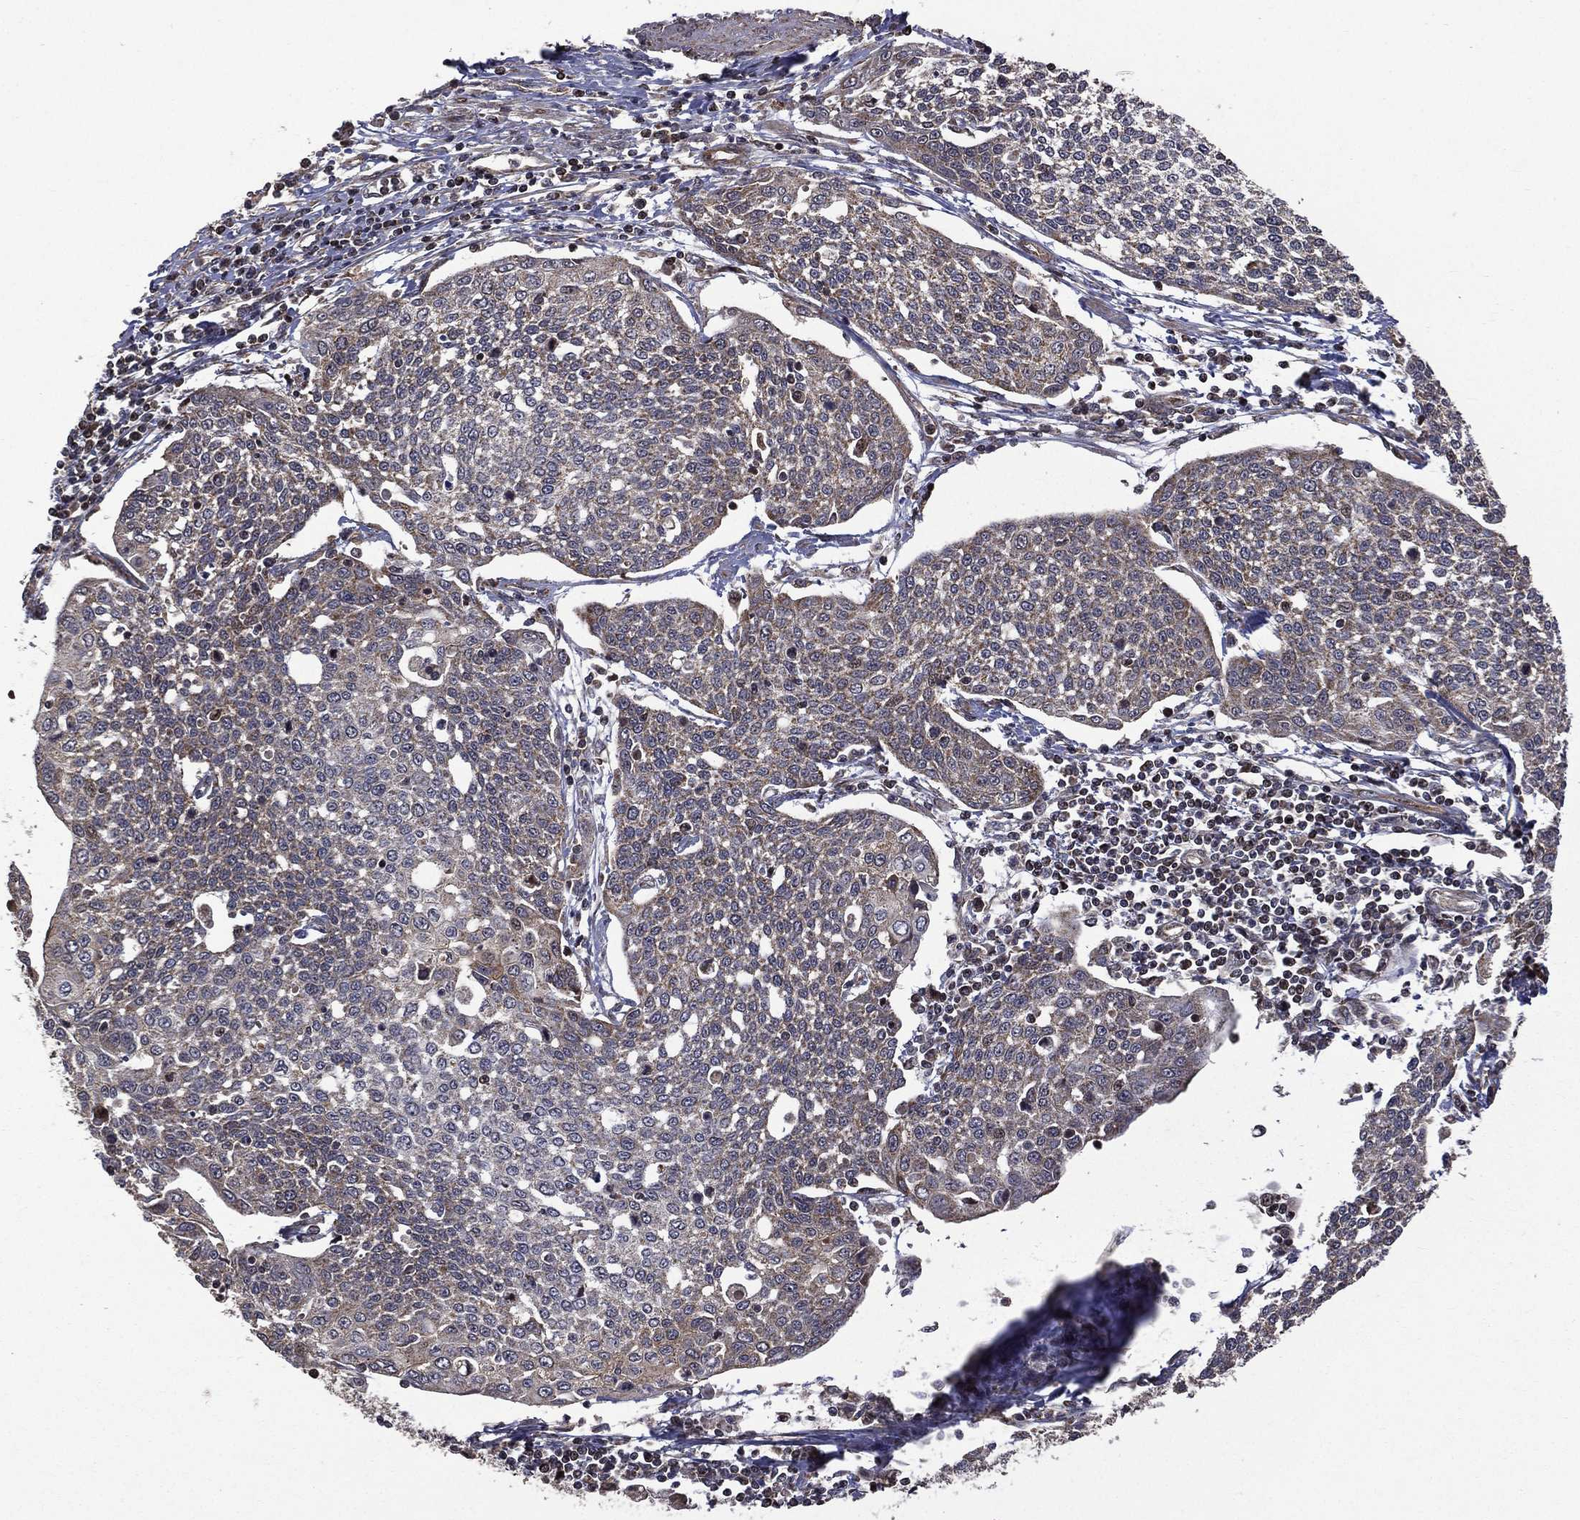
{"staining": {"intensity": "negative", "quantity": "none", "location": "none"}, "tissue": "cervical cancer", "cell_type": "Tumor cells", "image_type": "cancer", "snomed": [{"axis": "morphology", "description": "Squamous cell carcinoma, NOS"}, {"axis": "topography", "description": "Cervix"}], "caption": "Immunohistochemistry (IHC) of squamous cell carcinoma (cervical) displays no expression in tumor cells.", "gene": "GIMAP6", "patient": {"sex": "female", "age": 34}}